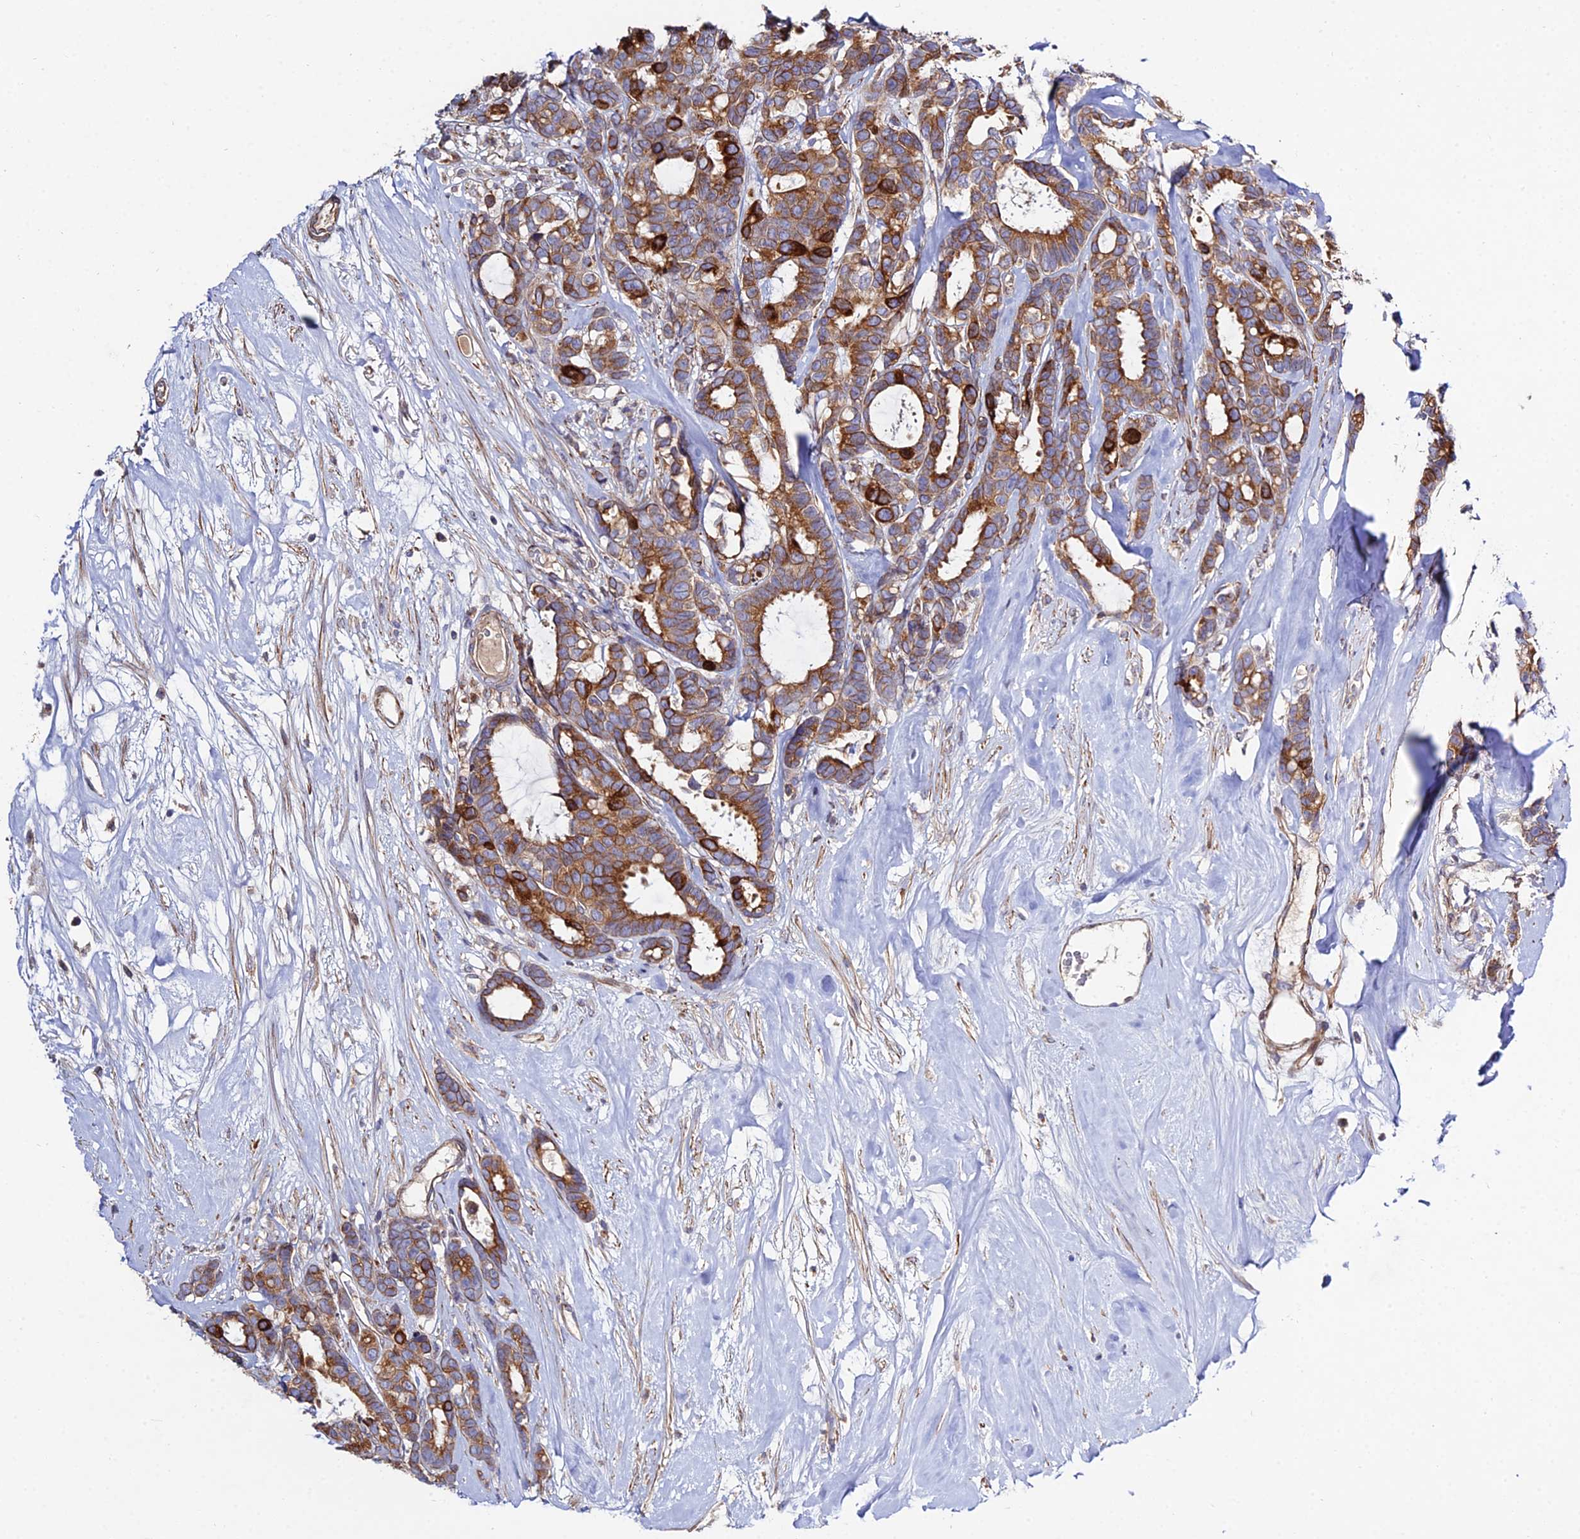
{"staining": {"intensity": "strong", "quantity": ">75%", "location": "cytoplasmic/membranous"}, "tissue": "breast cancer", "cell_type": "Tumor cells", "image_type": "cancer", "snomed": [{"axis": "morphology", "description": "Duct carcinoma"}, {"axis": "topography", "description": "Breast"}], "caption": "A histopathology image showing strong cytoplasmic/membranous positivity in approximately >75% of tumor cells in breast cancer (infiltrating ductal carcinoma), as visualized by brown immunohistochemical staining.", "gene": "ARL6IP1", "patient": {"sex": "female", "age": 87}}